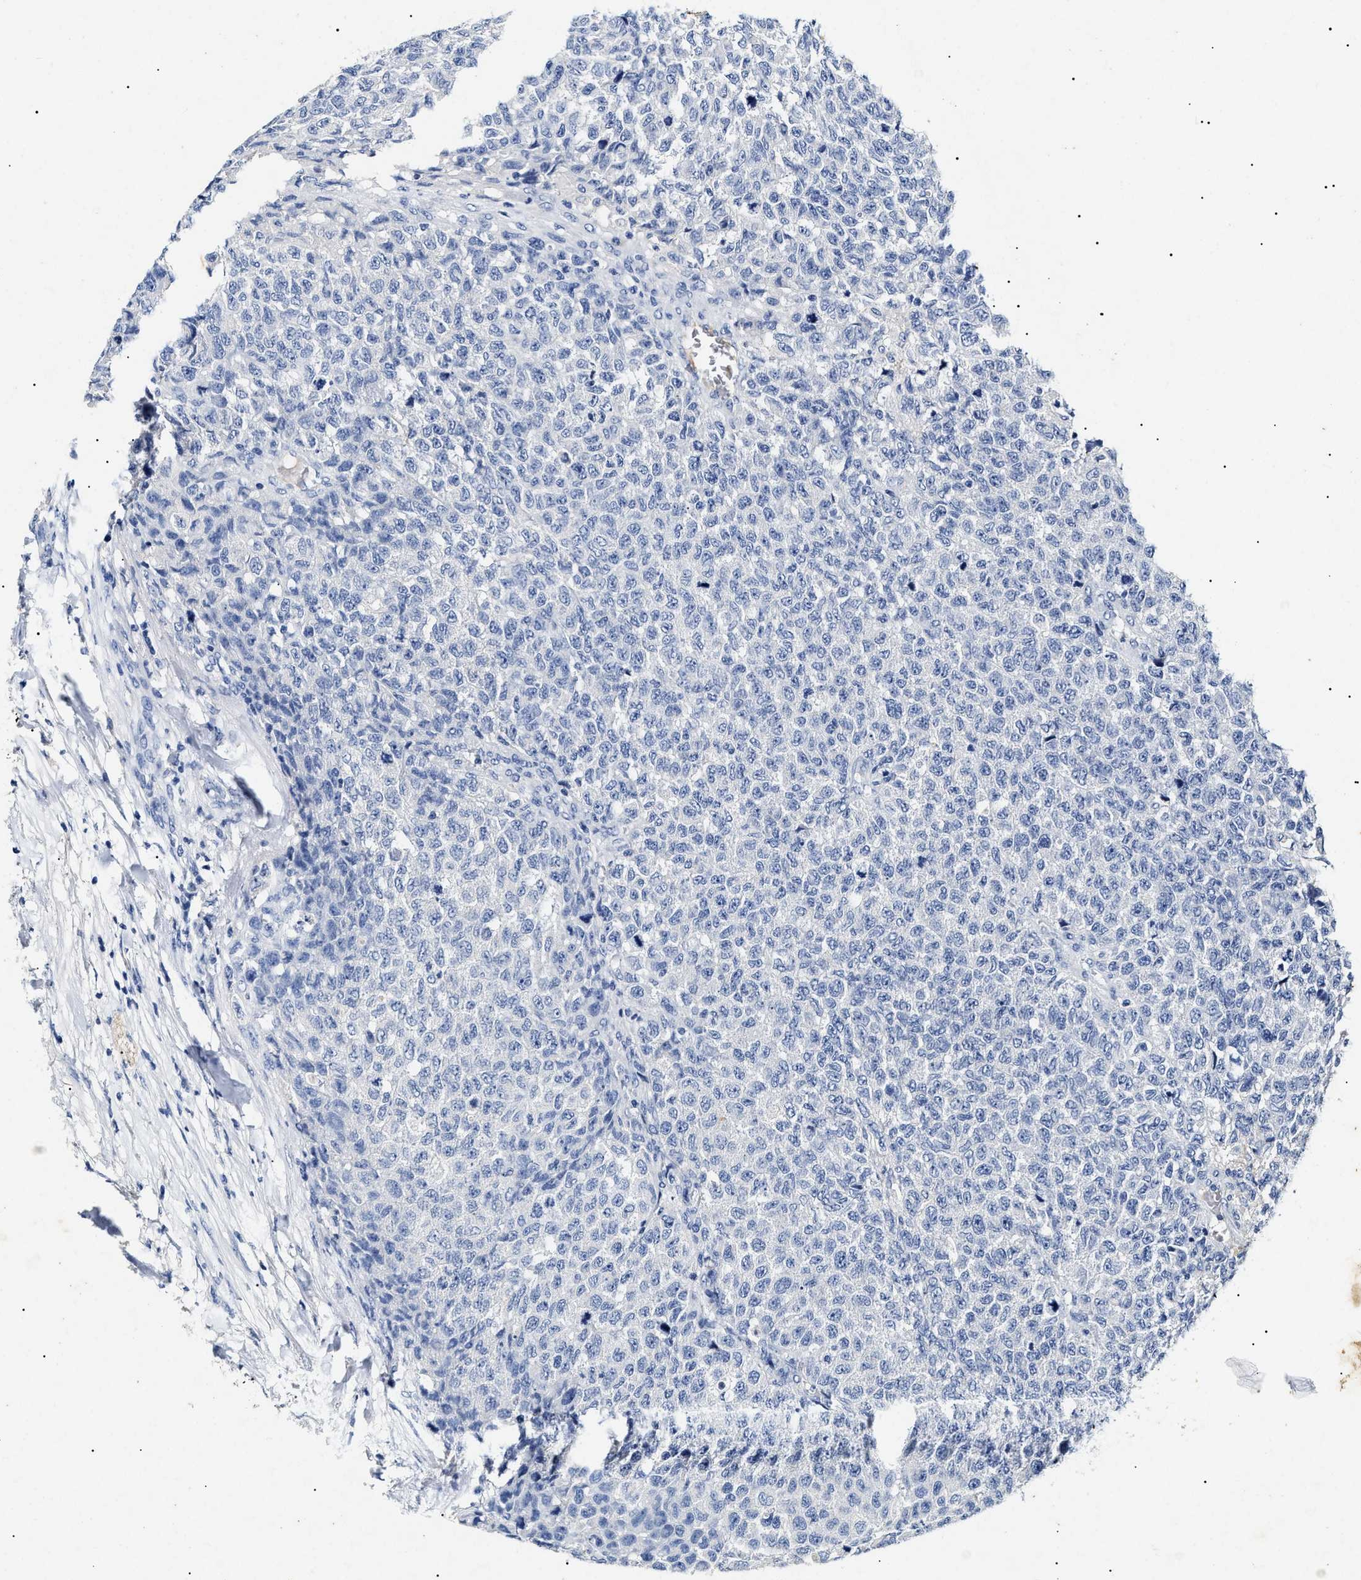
{"staining": {"intensity": "negative", "quantity": "none", "location": "none"}, "tissue": "testis cancer", "cell_type": "Tumor cells", "image_type": "cancer", "snomed": [{"axis": "morphology", "description": "Seminoma, NOS"}, {"axis": "topography", "description": "Testis"}], "caption": "The histopathology image exhibits no significant expression in tumor cells of seminoma (testis).", "gene": "LRRC8E", "patient": {"sex": "male", "age": 59}}